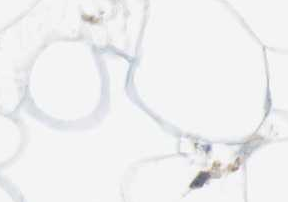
{"staining": {"intensity": "negative", "quantity": "none", "location": "none"}, "tissue": "adipose tissue", "cell_type": "Adipocytes", "image_type": "normal", "snomed": [{"axis": "morphology", "description": "Normal tissue, NOS"}, {"axis": "morphology", "description": "Duct carcinoma"}, {"axis": "topography", "description": "Breast"}, {"axis": "topography", "description": "Adipose tissue"}], "caption": "A high-resolution image shows IHC staining of normal adipose tissue, which displays no significant staining in adipocytes.", "gene": "SIRPA", "patient": {"sex": "female", "age": 37}}